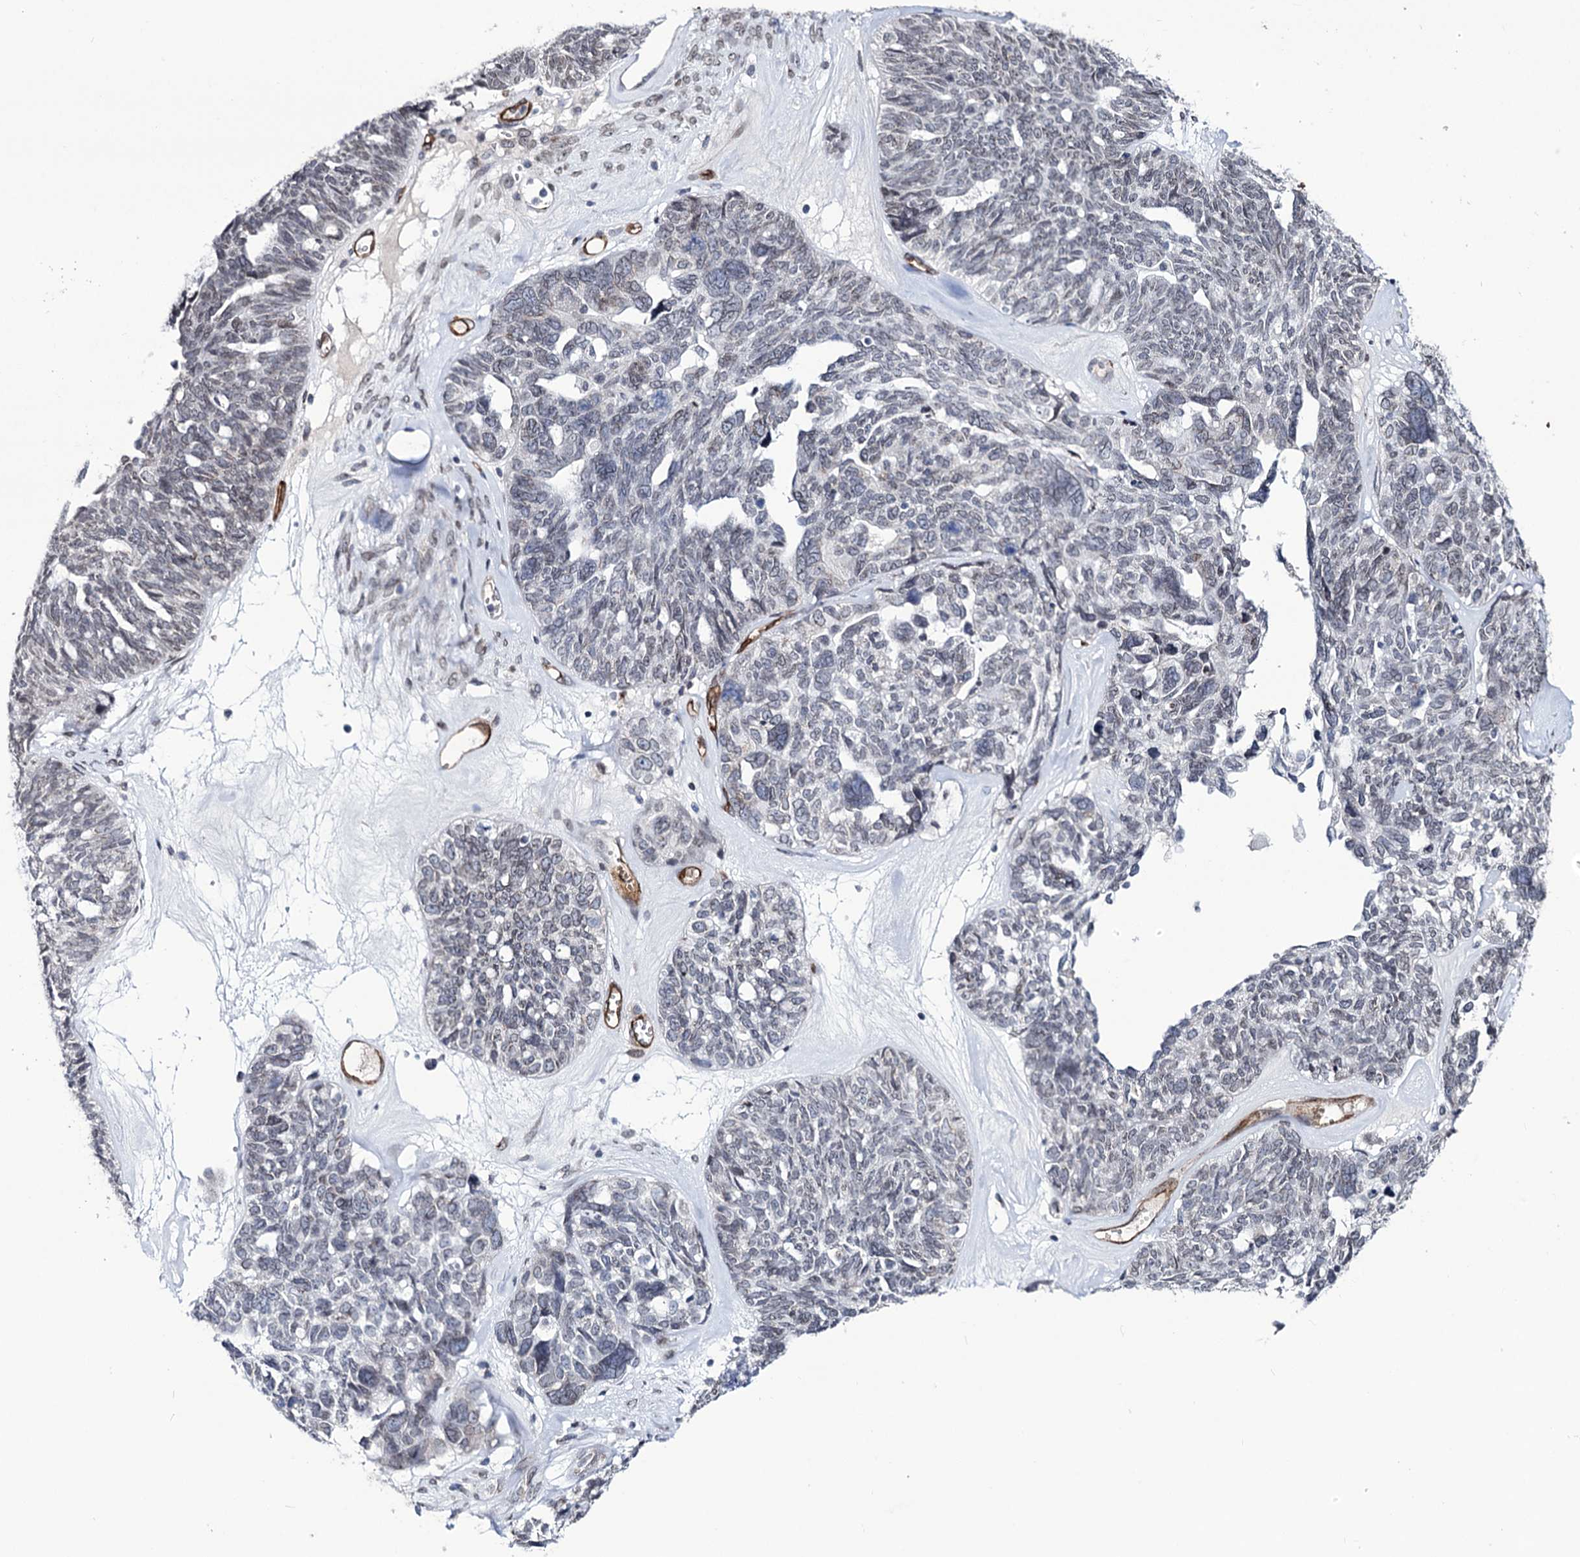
{"staining": {"intensity": "negative", "quantity": "none", "location": "none"}, "tissue": "ovarian cancer", "cell_type": "Tumor cells", "image_type": "cancer", "snomed": [{"axis": "morphology", "description": "Cystadenocarcinoma, serous, NOS"}, {"axis": "topography", "description": "Ovary"}], "caption": "High magnification brightfield microscopy of serous cystadenocarcinoma (ovarian) stained with DAB (brown) and counterstained with hematoxylin (blue): tumor cells show no significant positivity. Nuclei are stained in blue.", "gene": "ZC3H12C", "patient": {"sex": "female", "age": 79}}